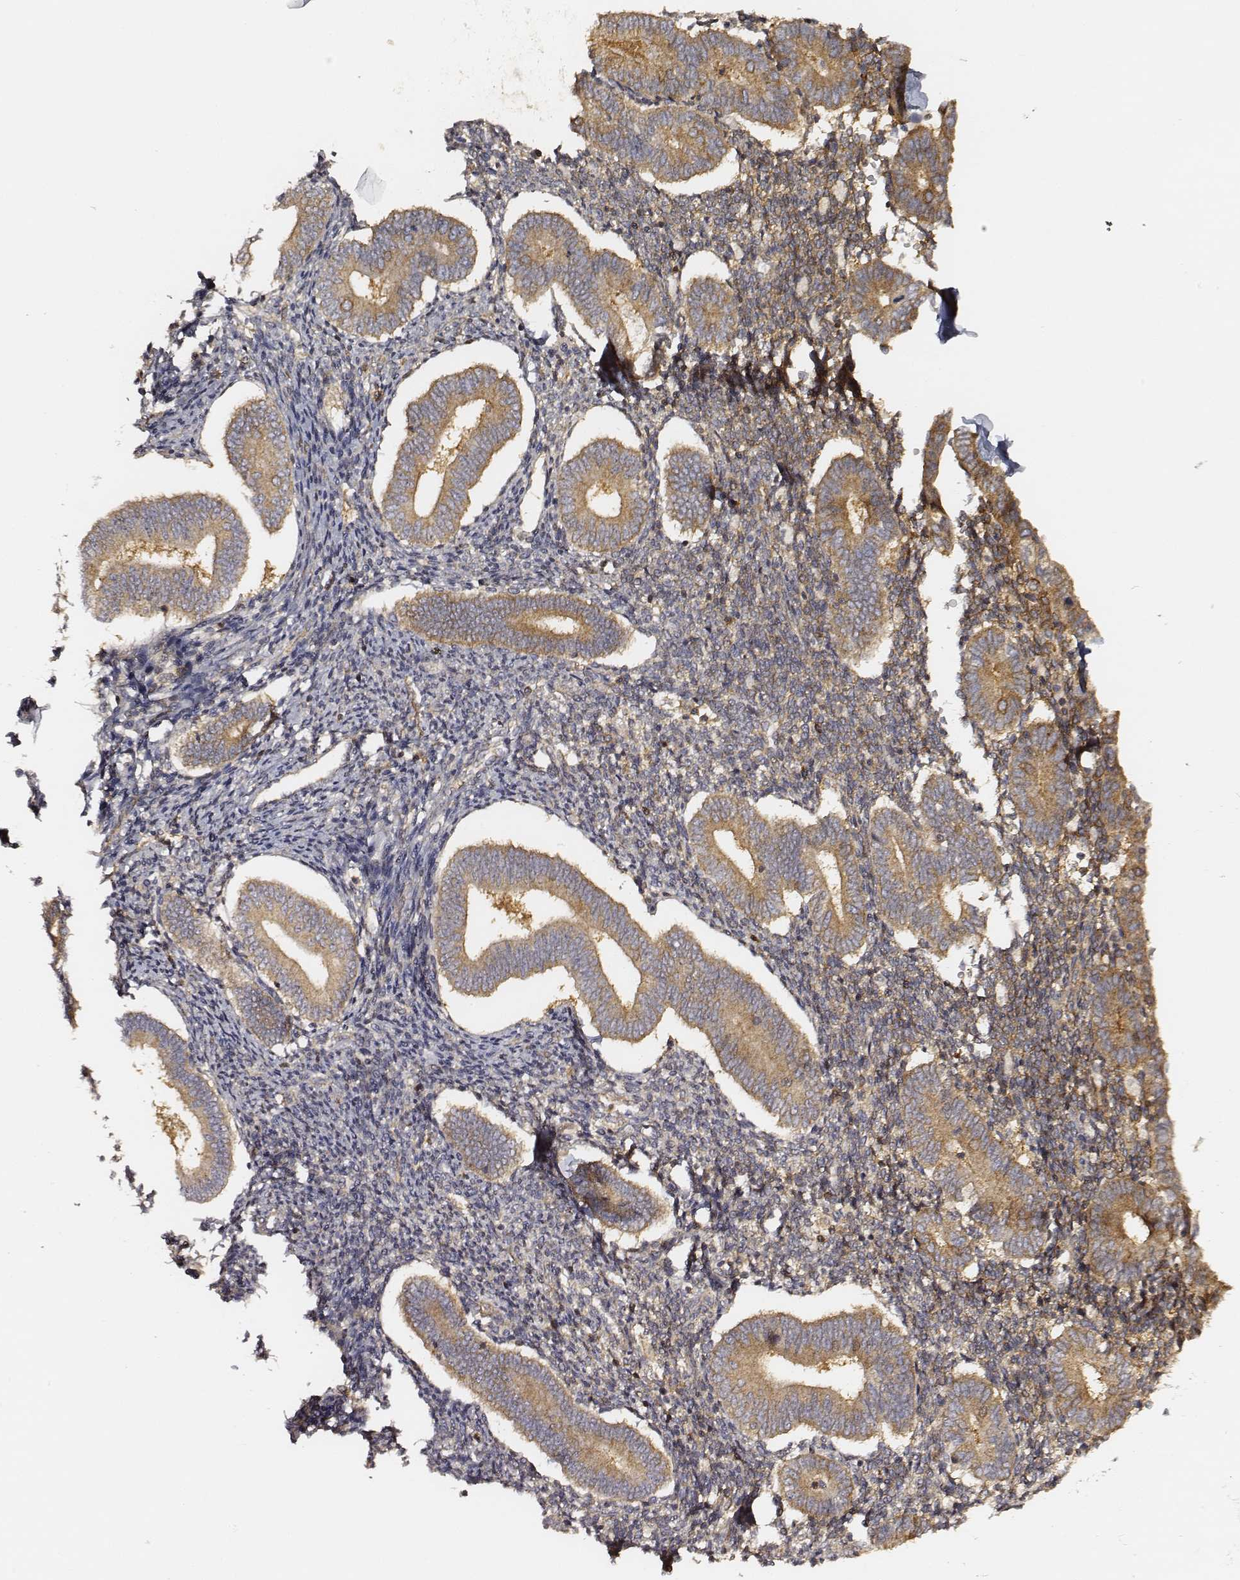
{"staining": {"intensity": "moderate", "quantity": ">75%", "location": "cytoplasmic/membranous"}, "tissue": "endometrium", "cell_type": "Cells in endometrial stroma", "image_type": "normal", "snomed": [{"axis": "morphology", "description": "Normal tissue, NOS"}, {"axis": "topography", "description": "Endometrium"}], "caption": "This is an image of IHC staining of unremarkable endometrium, which shows moderate positivity in the cytoplasmic/membranous of cells in endometrial stroma.", "gene": "CARS1", "patient": {"sex": "female", "age": 40}}